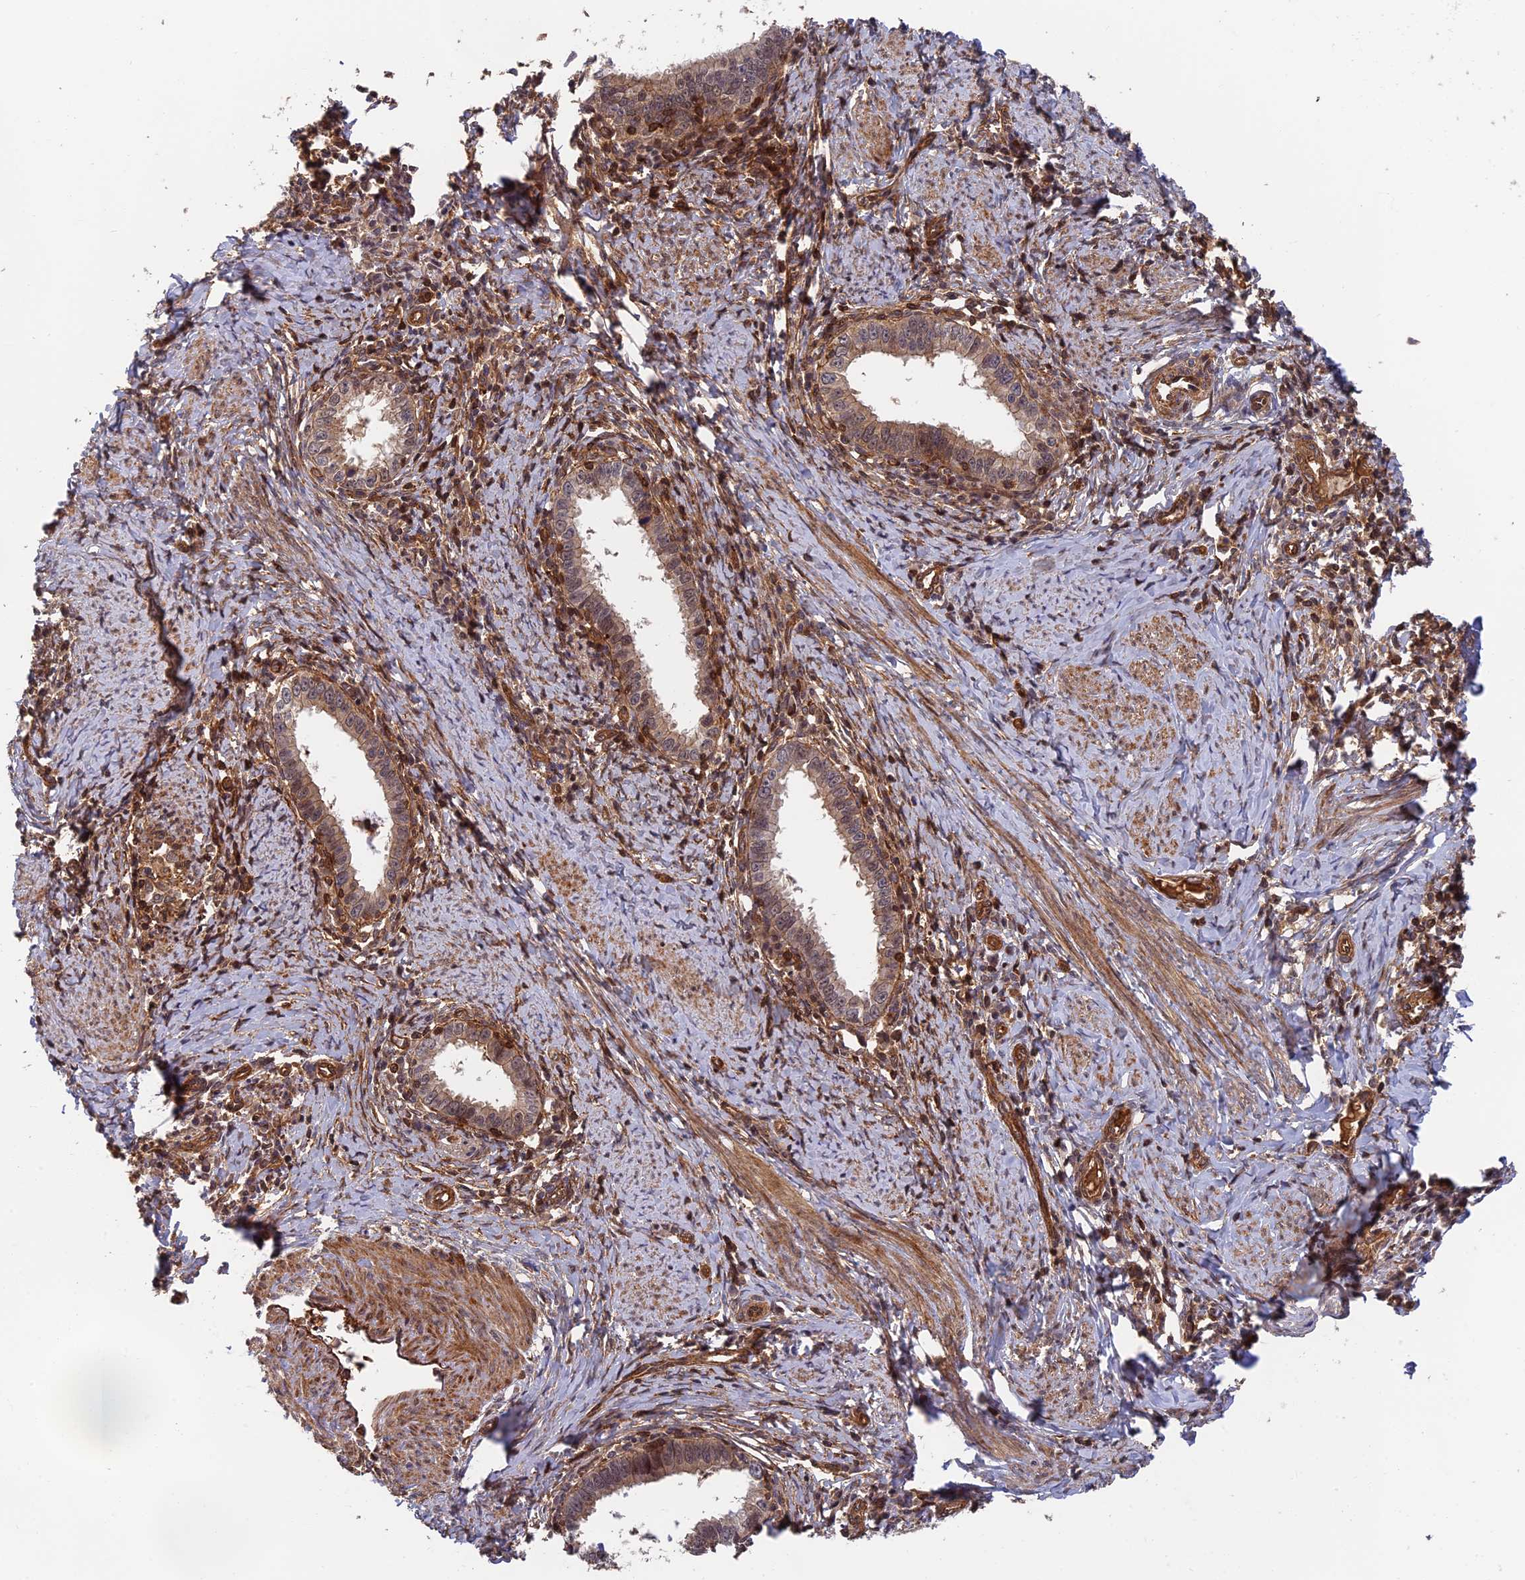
{"staining": {"intensity": "moderate", "quantity": ">75%", "location": "cytoplasmic/membranous"}, "tissue": "cervical cancer", "cell_type": "Tumor cells", "image_type": "cancer", "snomed": [{"axis": "morphology", "description": "Adenocarcinoma, NOS"}, {"axis": "topography", "description": "Cervix"}], "caption": "This is a histology image of immunohistochemistry (IHC) staining of cervical cancer (adenocarcinoma), which shows moderate staining in the cytoplasmic/membranous of tumor cells.", "gene": "OSBPL1A", "patient": {"sex": "female", "age": 36}}